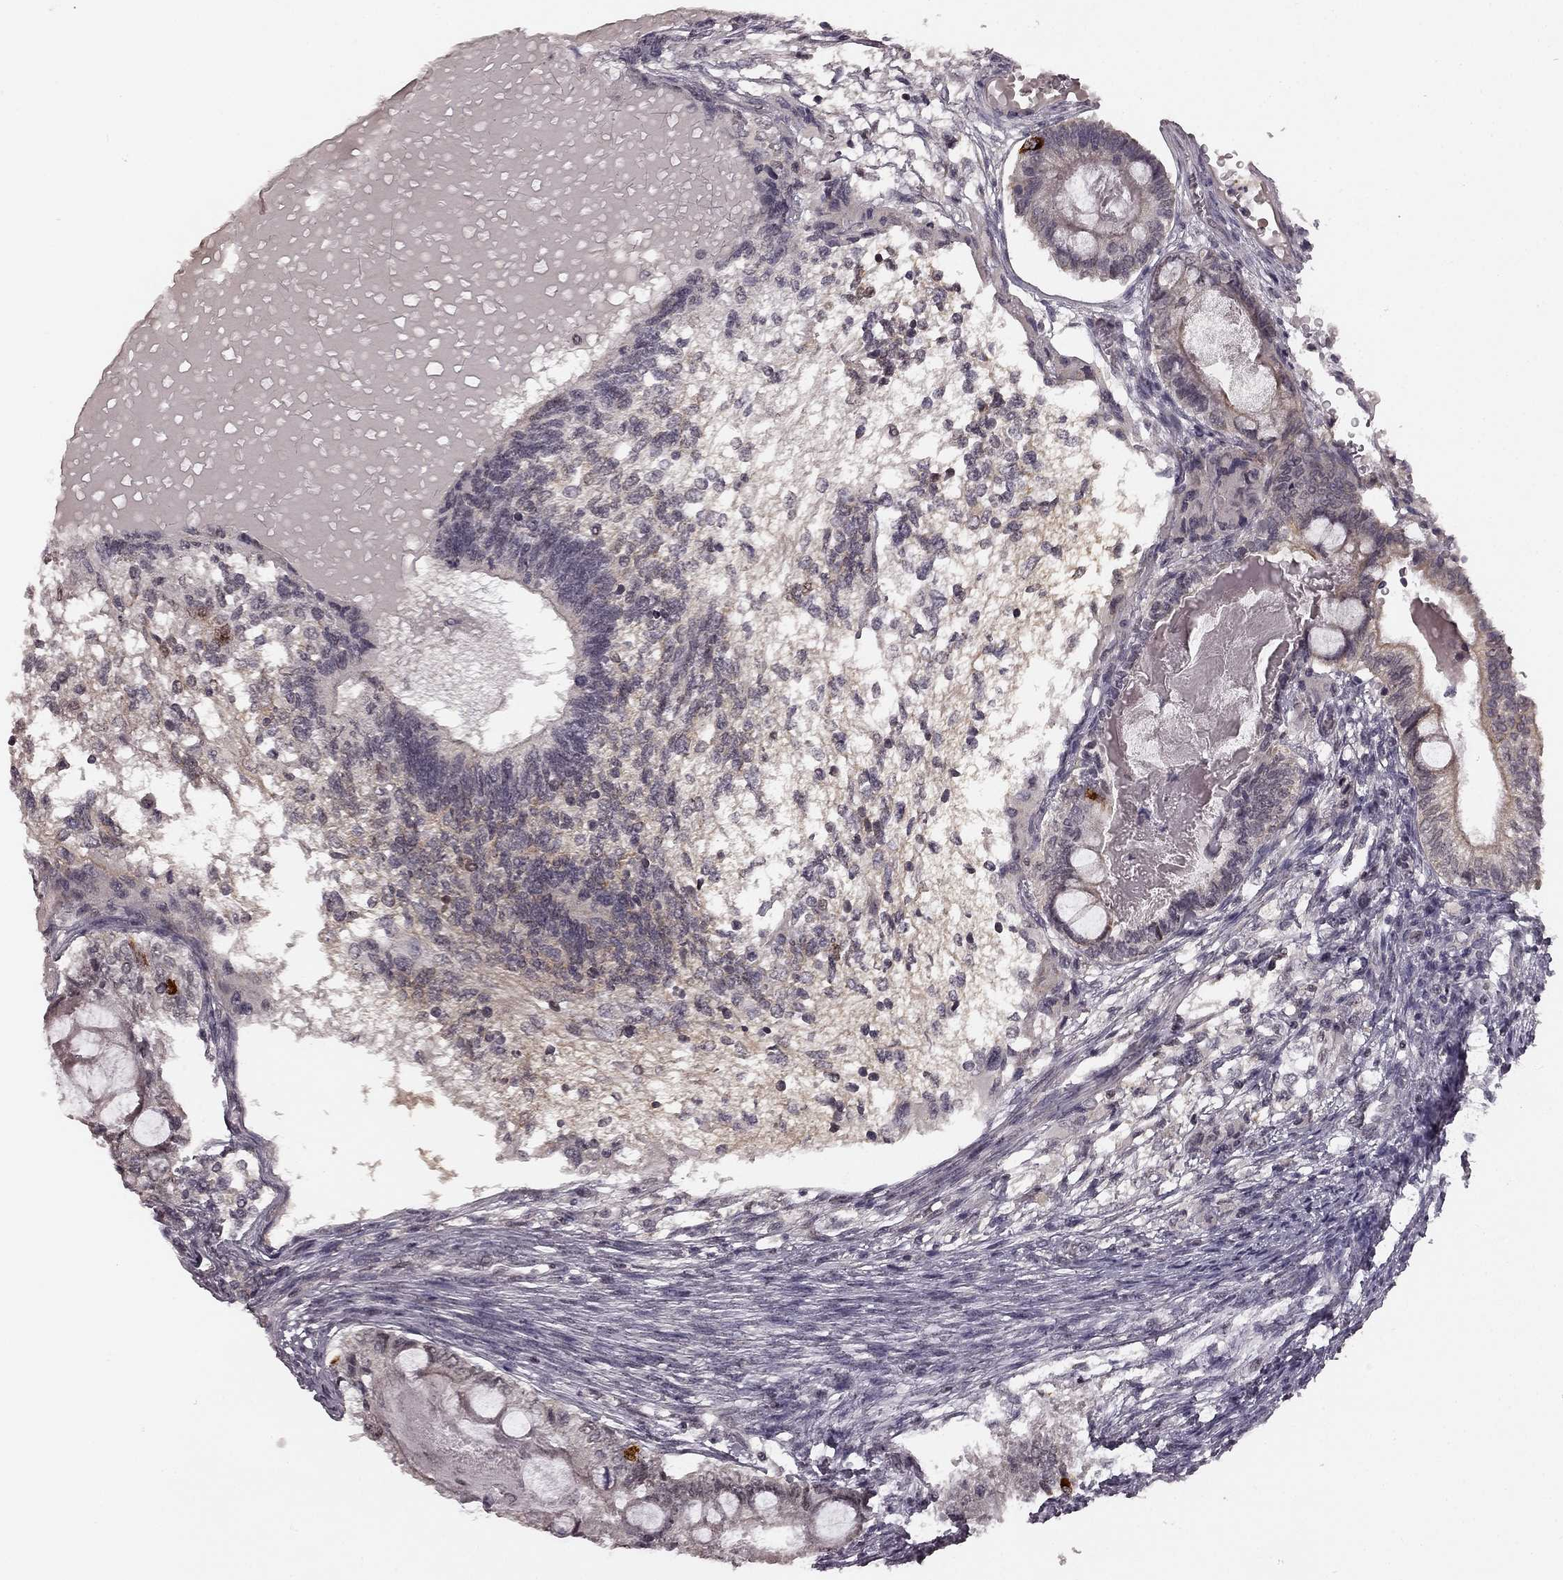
{"staining": {"intensity": "weak", "quantity": "25%-75%", "location": "cytoplasmic/membranous"}, "tissue": "testis cancer", "cell_type": "Tumor cells", "image_type": "cancer", "snomed": [{"axis": "morphology", "description": "Seminoma, NOS"}, {"axis": "morphology", "description": "Carcinoma, Embryonal, NOS"}, {"axis": "topography", "description": "Testis"}], "caption": "Testis cancer (seminoma) stained for a protein shows weak cytoplasmic/membranous positivity in tumor cells.", "gene": "HCN4", "patient": {"sex": "male", "age": 41}}